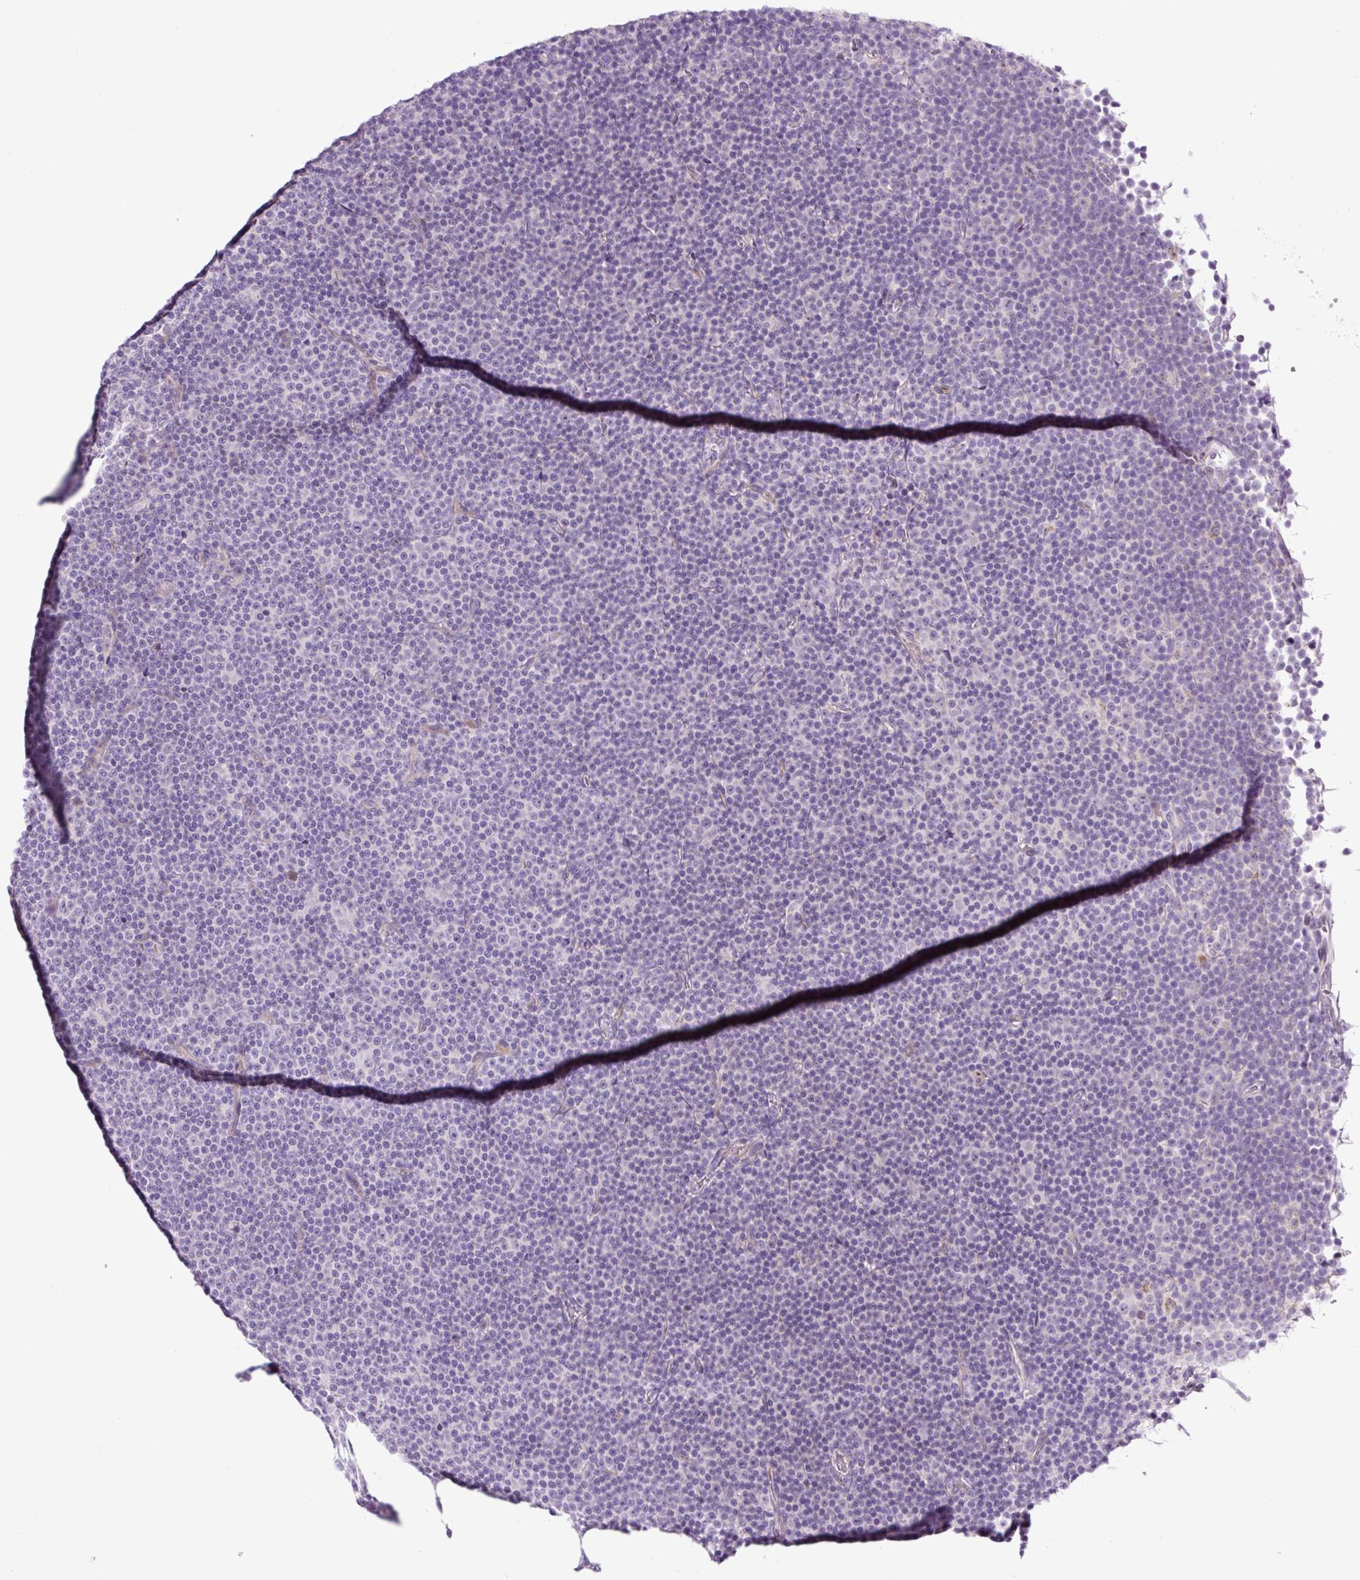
{"staining": {"intensity": "negative", "quantity": "none", "location": "none"}, "tissue": "lymphoma", "cell_type": "Tumor cells", "image_type": "cancer", "snomed": [{"axis": "morphology", "description": "Malignant lymphoma, non-Hodgkin's type, Low grade"}, {"axis": "topography", "description": "Lymph node"}], "caption": "Immunohistochemistry micrograph of neoplastic tissue: human lymphoma stained with DAB (3,3'-diaminobenzidine) shows no significant protein positivity in tumor cells. (DAB (3,3'-diaminobenzidine) immunohistochemistry visualized using brightfield microscopy, high magnification).", "gene": "OGDHL", "patient": {"sex": "female", "age": 67}}